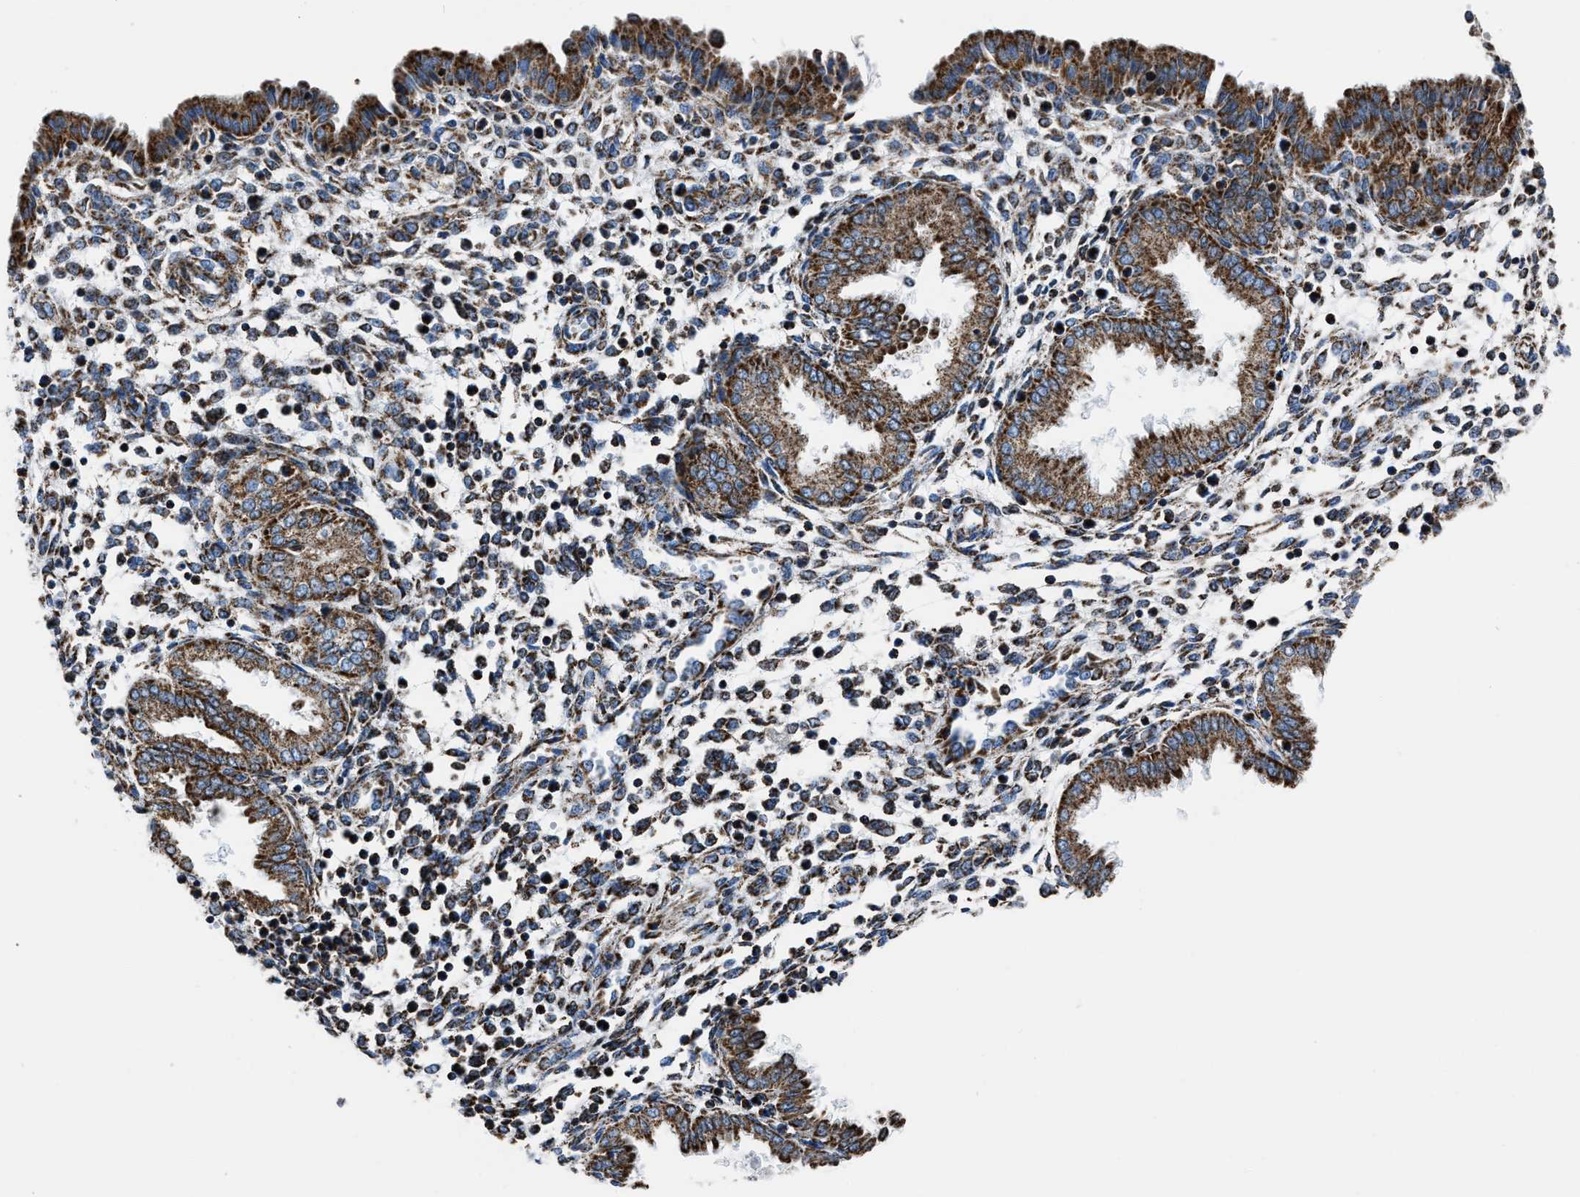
{"staining": {"intensity": "moderate", "quantity": ">75%", "location": "cytoplasmic/membranous"}, "tissue": "endometrium", "cell_type": "Cells in endometrial stroma", "image_type": "normal", "snomed": [{"axis": "morphology", "description": "Normal tissue, NOS"}, {"axis": "topography", "description": "Endometrium"}], "caption": "Endometrium stained with immunohistochemistry (IHC) shows moderate cytoplasmic/membranous expression in approximately >75% of cells in endometrial stroma.", "gene": "NSD3", "patient": {"sex": "female", "age": 33}}